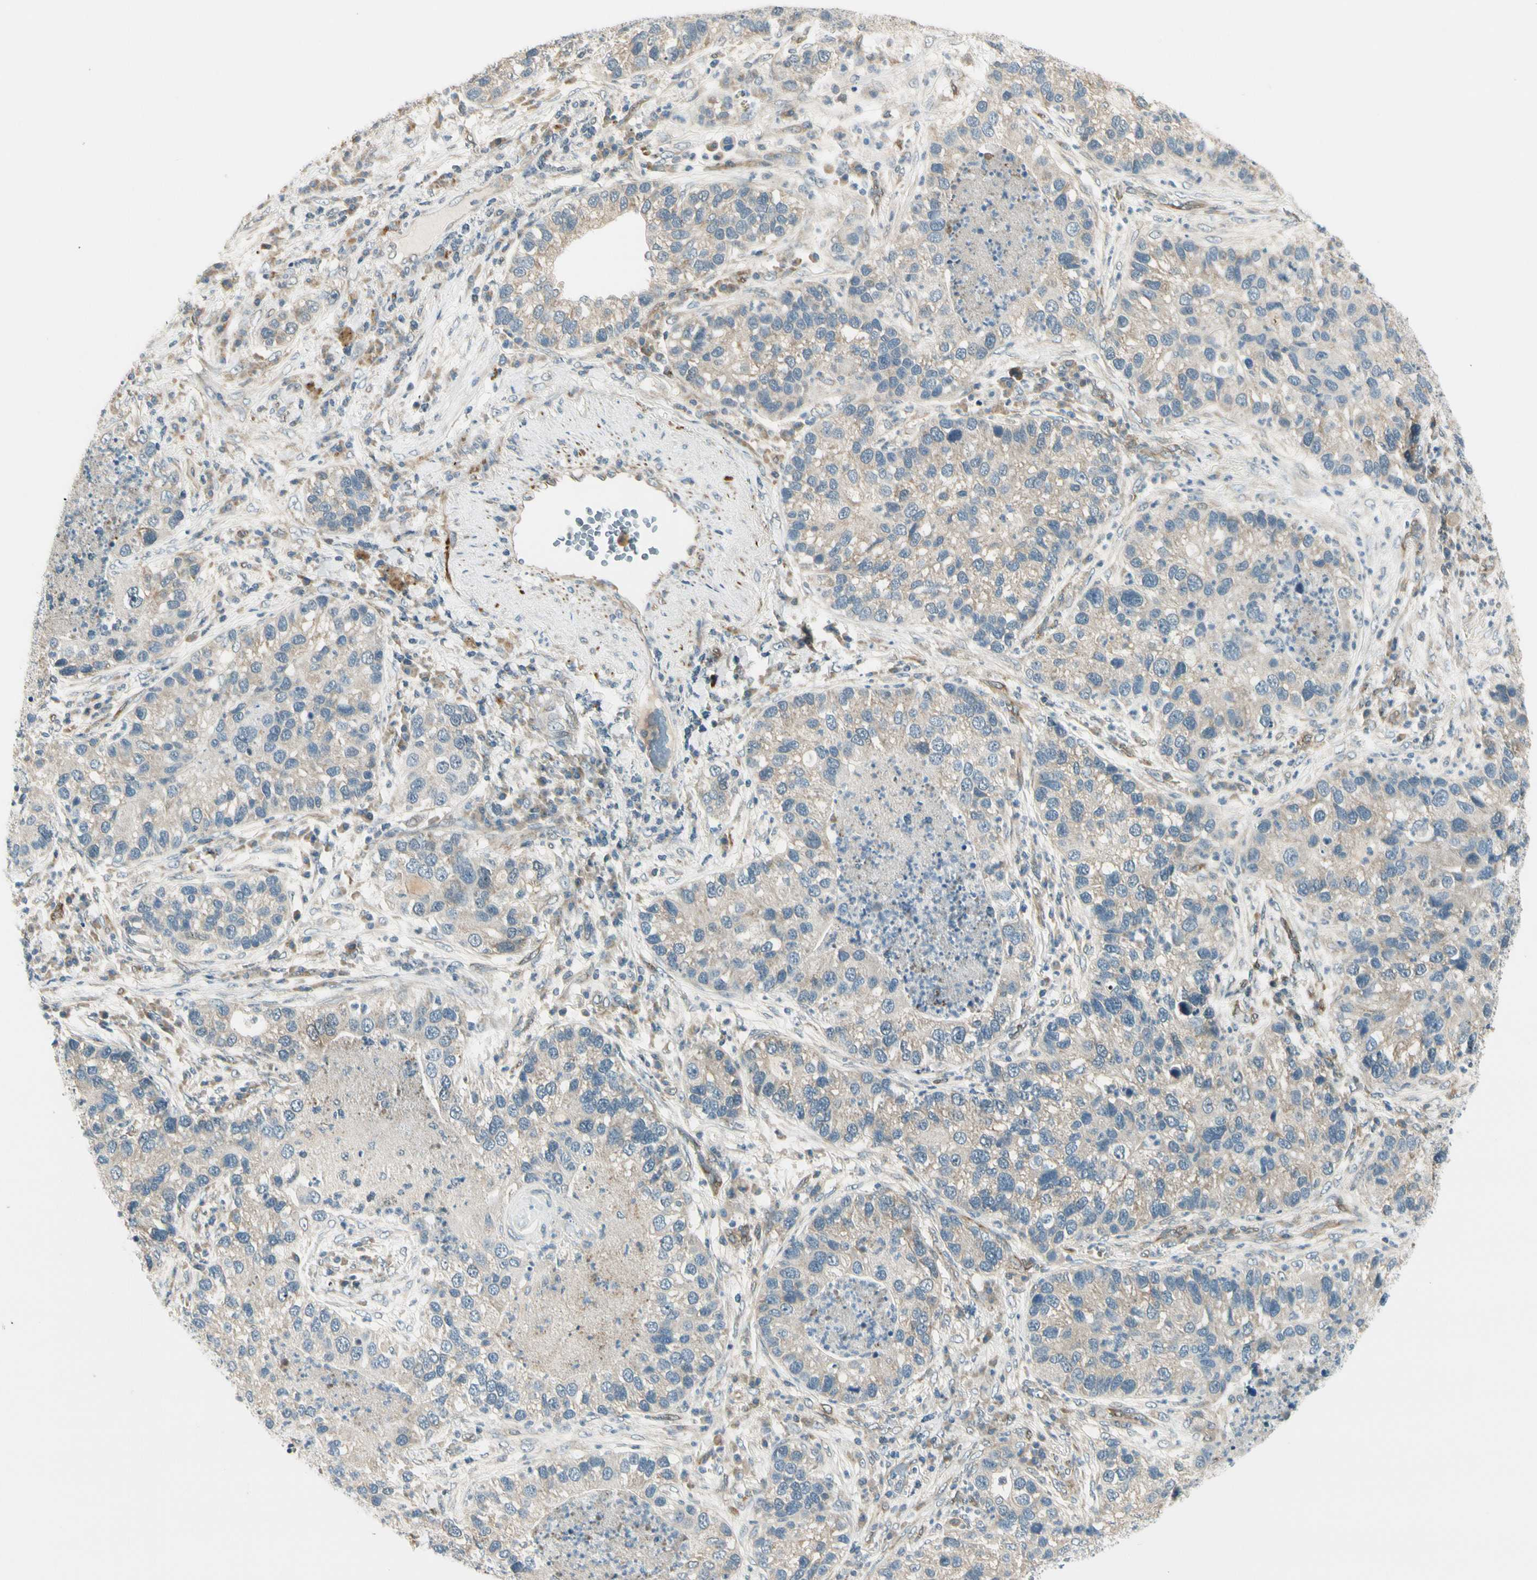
{"staining": {"intensity": "weak", "quantity": ">75%", "location": "cytoplasmic/membranous"}, "tissue": "lung cancer", "cell_type": "Tumor cells", "image_type": "cancer", "snomed": [{"axis": "morphology", "description": "Normal tissue, NOS"}, {"axis": "morphology", "description": "Adenocarcinoma, NOS"}, {"axis": "topography", "description": "Bronchus"}, {"axis": "topography", "description": "Lung"}], "caption": "This is an image of immunohistochemistry (IHC) staining of lung cancer, which shows weak staining in the cytoplasmic/membranous of tumor cells.", "gene": "SVBP", "patient": {"sex": "male", "age": 54}}